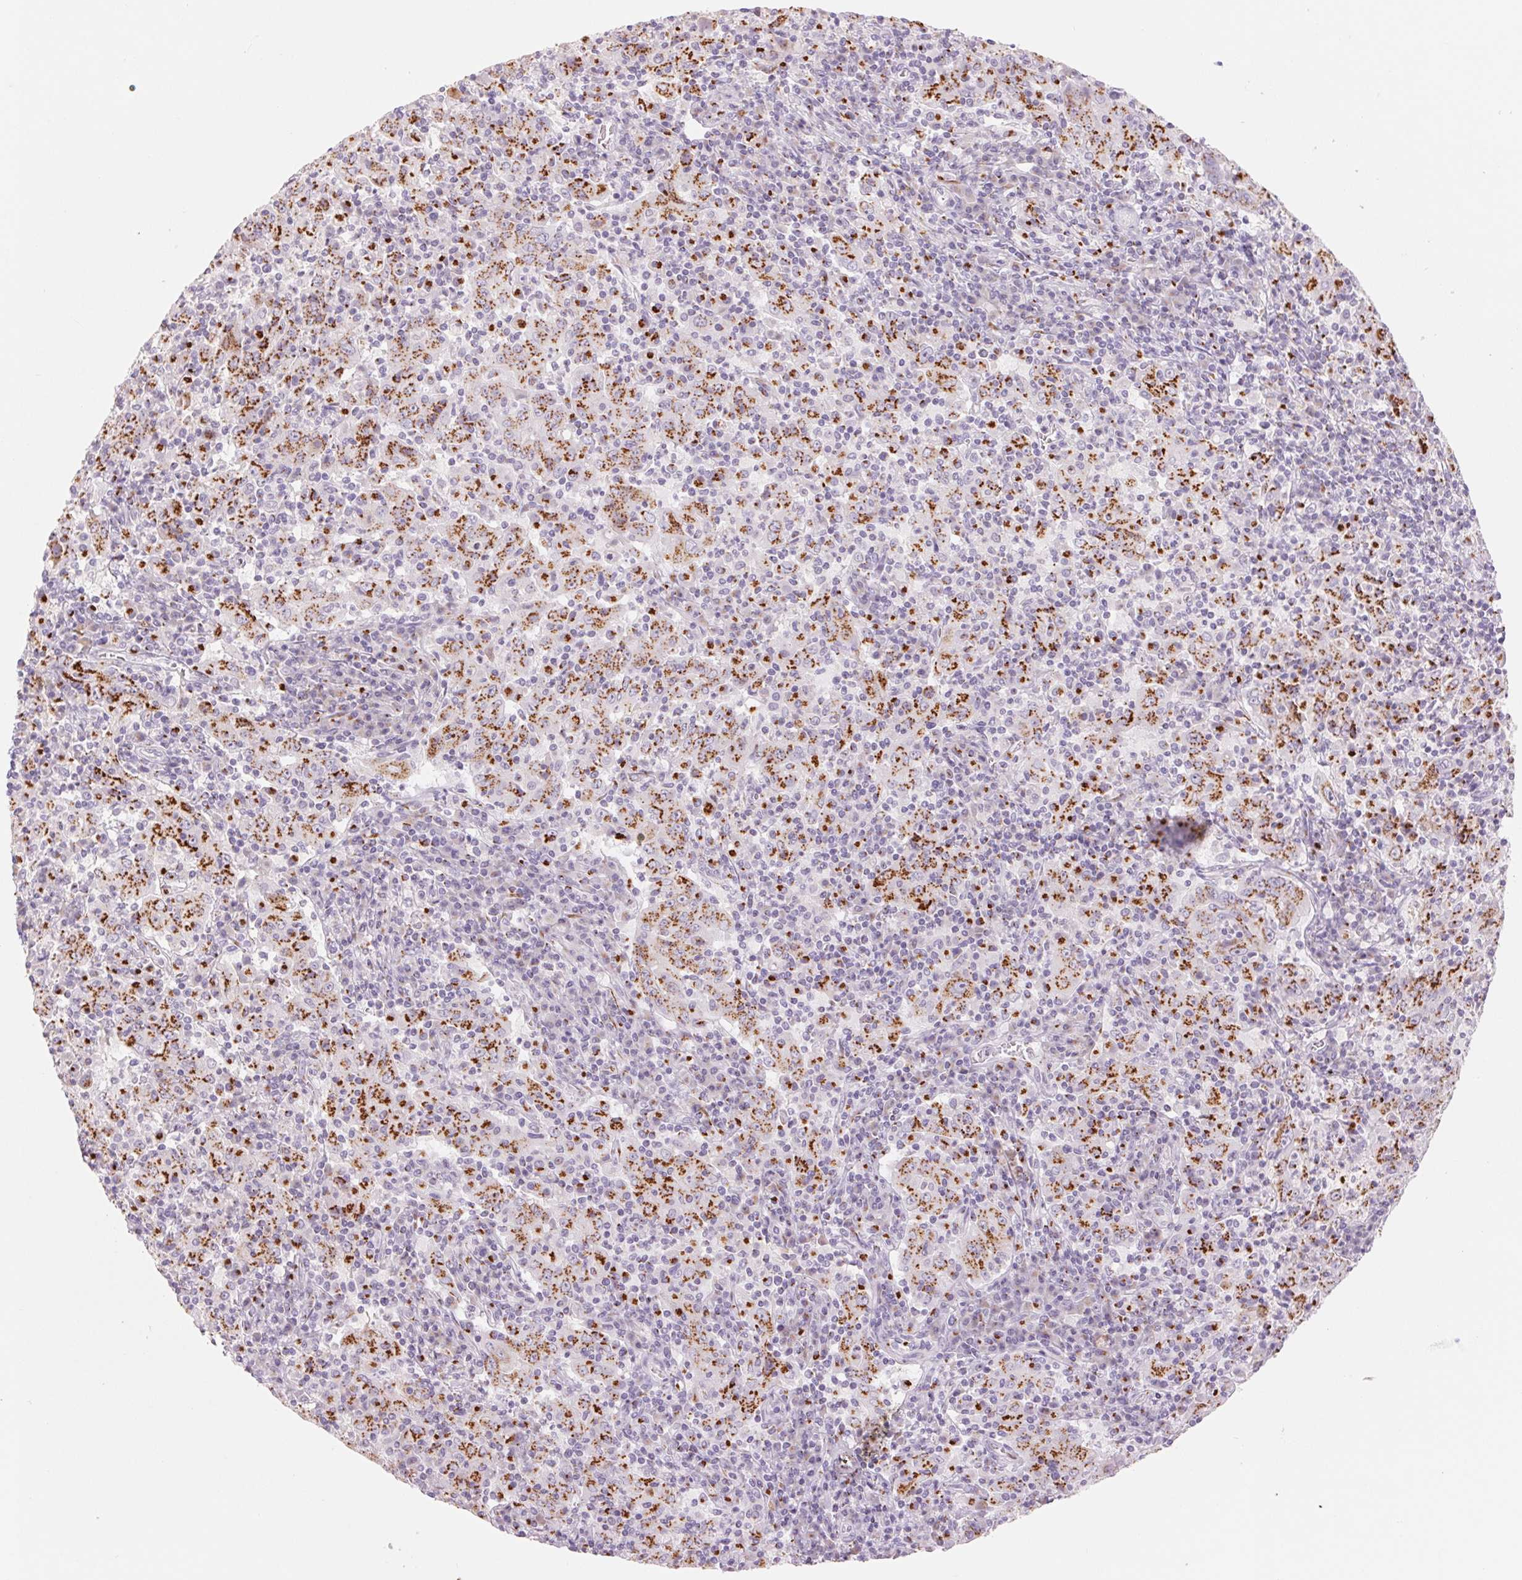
{"staining": {"intensity": "strong", "quantity": ">75%", "location": "cytoplasmic/membranous"}, "tissue": "pancreatic cancer", "cell_type": "Tumor cells", "image_type": "cancer", "snomed": [{"axis": "morphology", "description": "Adenocarcinoma, NOS"}, {"axis": "topography", "description": "Pancreas"}], "caption": "A brown stain labels strong cytoplasmic/membranous positivity of a protein in human pancreatic cancer tumor cells. (Brightfield microscopy of DAB IHC at high magnification).", "gene": "GALNT7", "patient": {"sex": "male", "age": 63}}